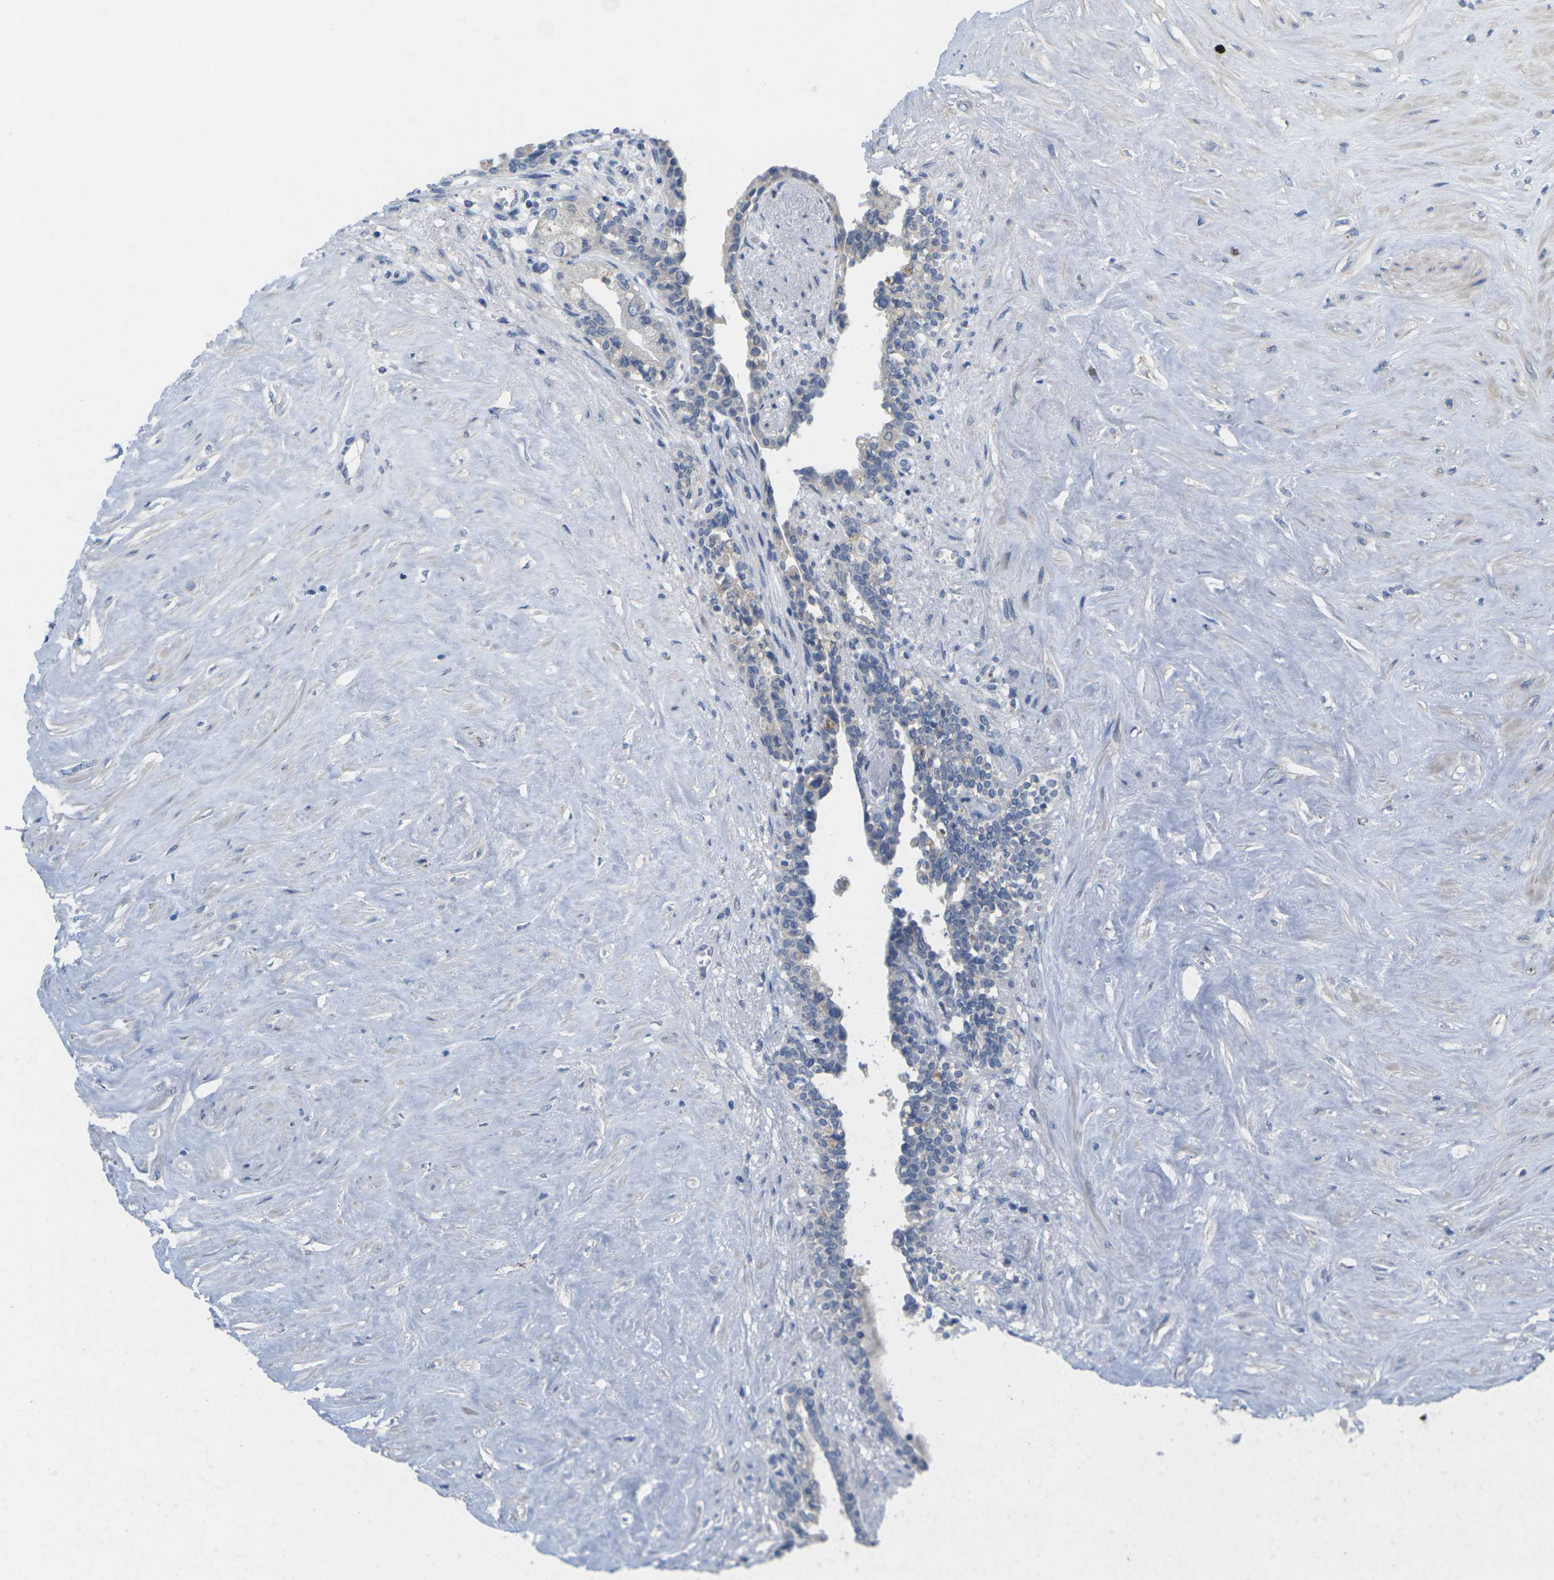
{"staining": {"intensity": "weak", "quantity": "<25%", "location": "cytoplasmic/membranous"}, "tissue": "seminal vesicle", "cell_type": "Glandular cells", "image_type": "normal", "snomed": [{"axis": "morphology", "description": "Normal tissue, NOS"}, {"axis": "topography", "description": "Seminal veicle"}], "caption": "Immunohistochemistry (IHC) of normal seminal vesicle displays no expression in glandular cells. The staining was performed using DAB to visualize the protein expression in brown, while the nuclei were stained in blue with hematoxylin (Magnification: 20x).", "gene": "TNNI3", "patient": {"sex": "male", "age": 63}}